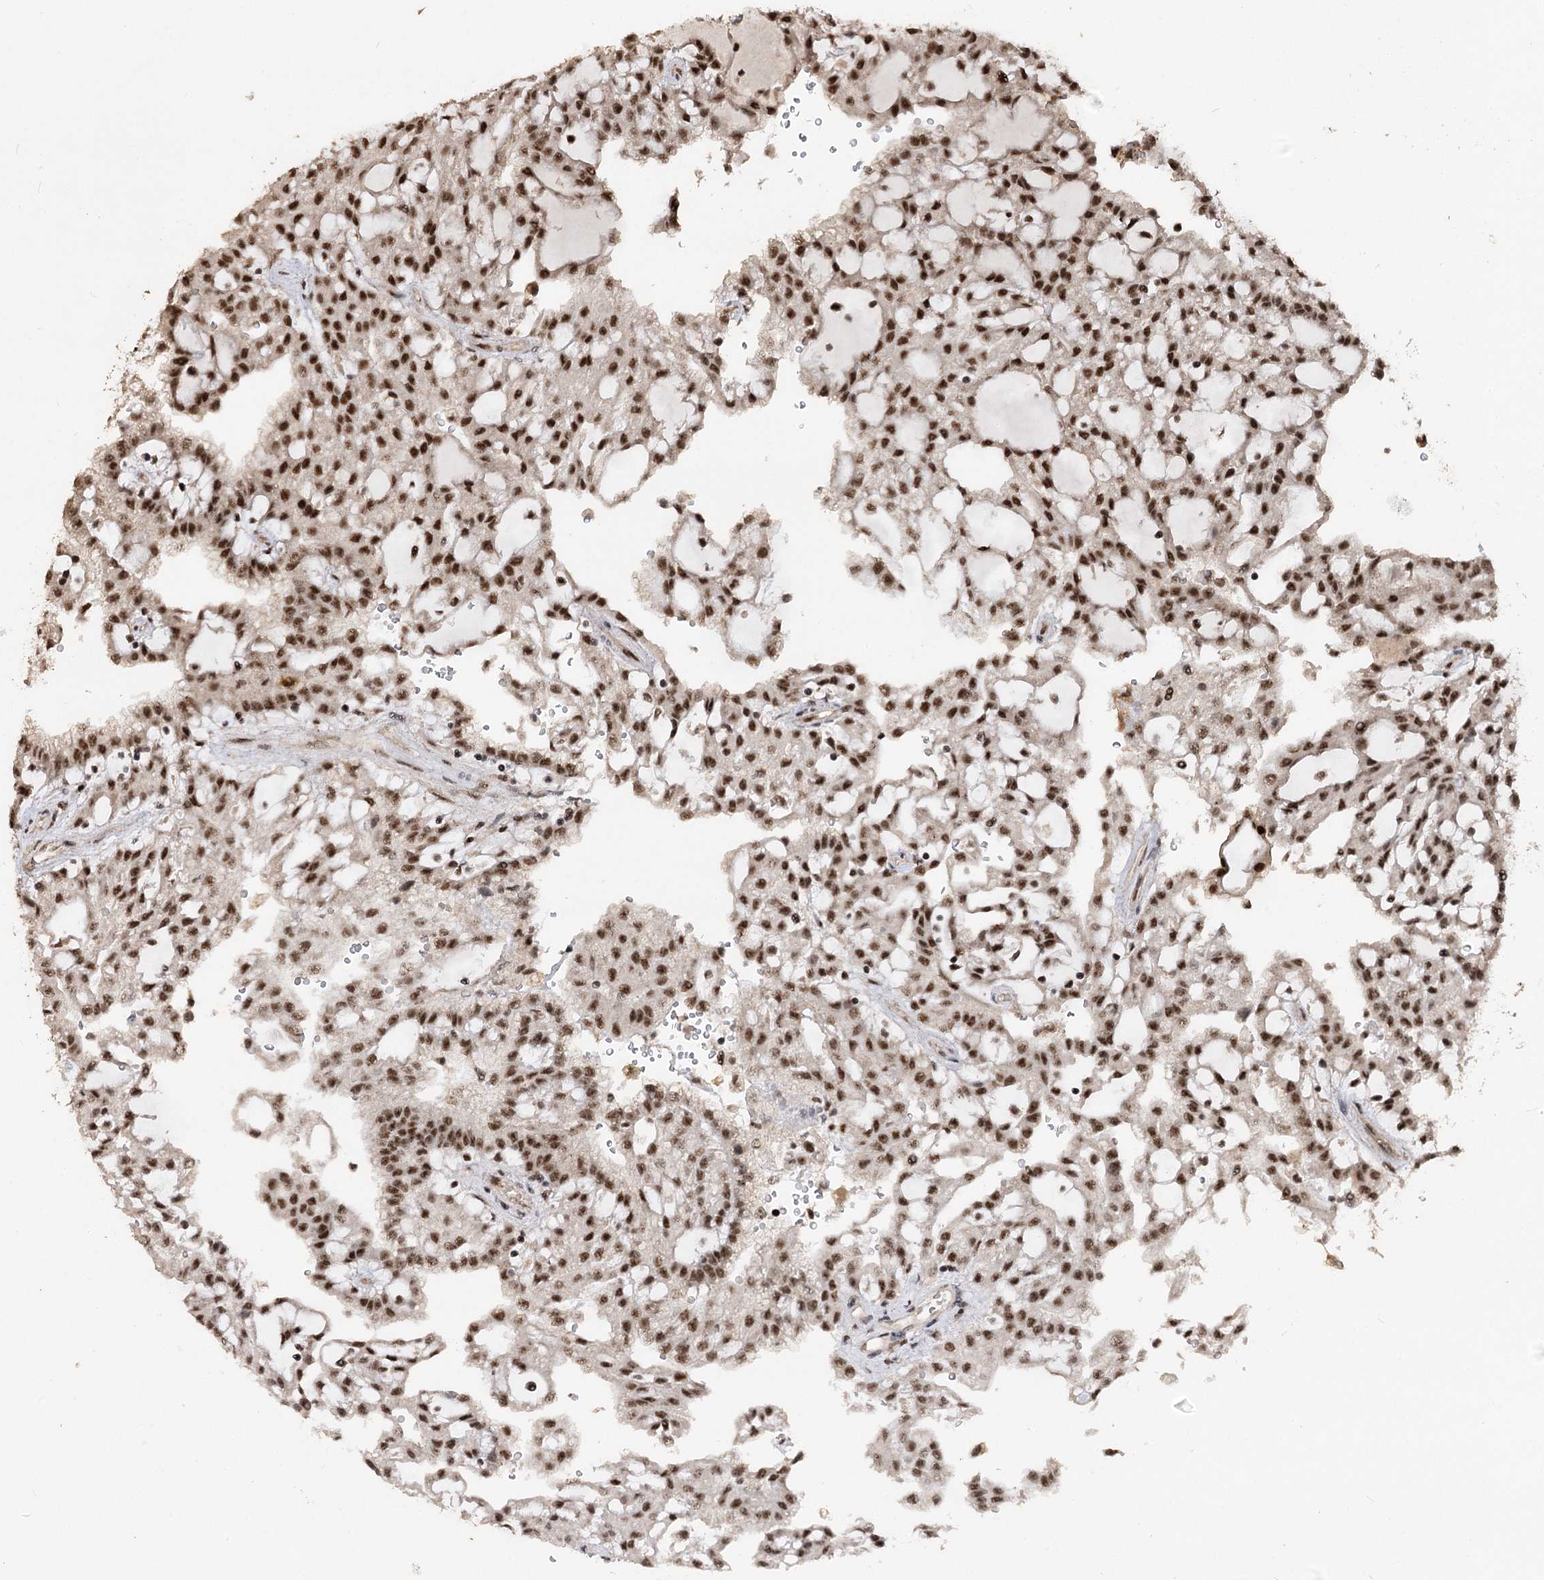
{"staining": {"intensity": "strong", "quantity": ">75%", "location": "nuclear"}, "tissue": "renal cancer", "cell_type": "Tumor cells", "image_type": "cancer", "snomed": [{"axis": "morphology", "description": "Adenocarcinoma, NOS"}, {"axis": "topography", "description": "Kidney"}], "caption": "The photomicrograph displays a brown stain indicating the presence of a protein in the nuclear of tumor cells in renal cancer.", "gene": "U2SURP", "patient": {"sex": "male", "age": 63}}